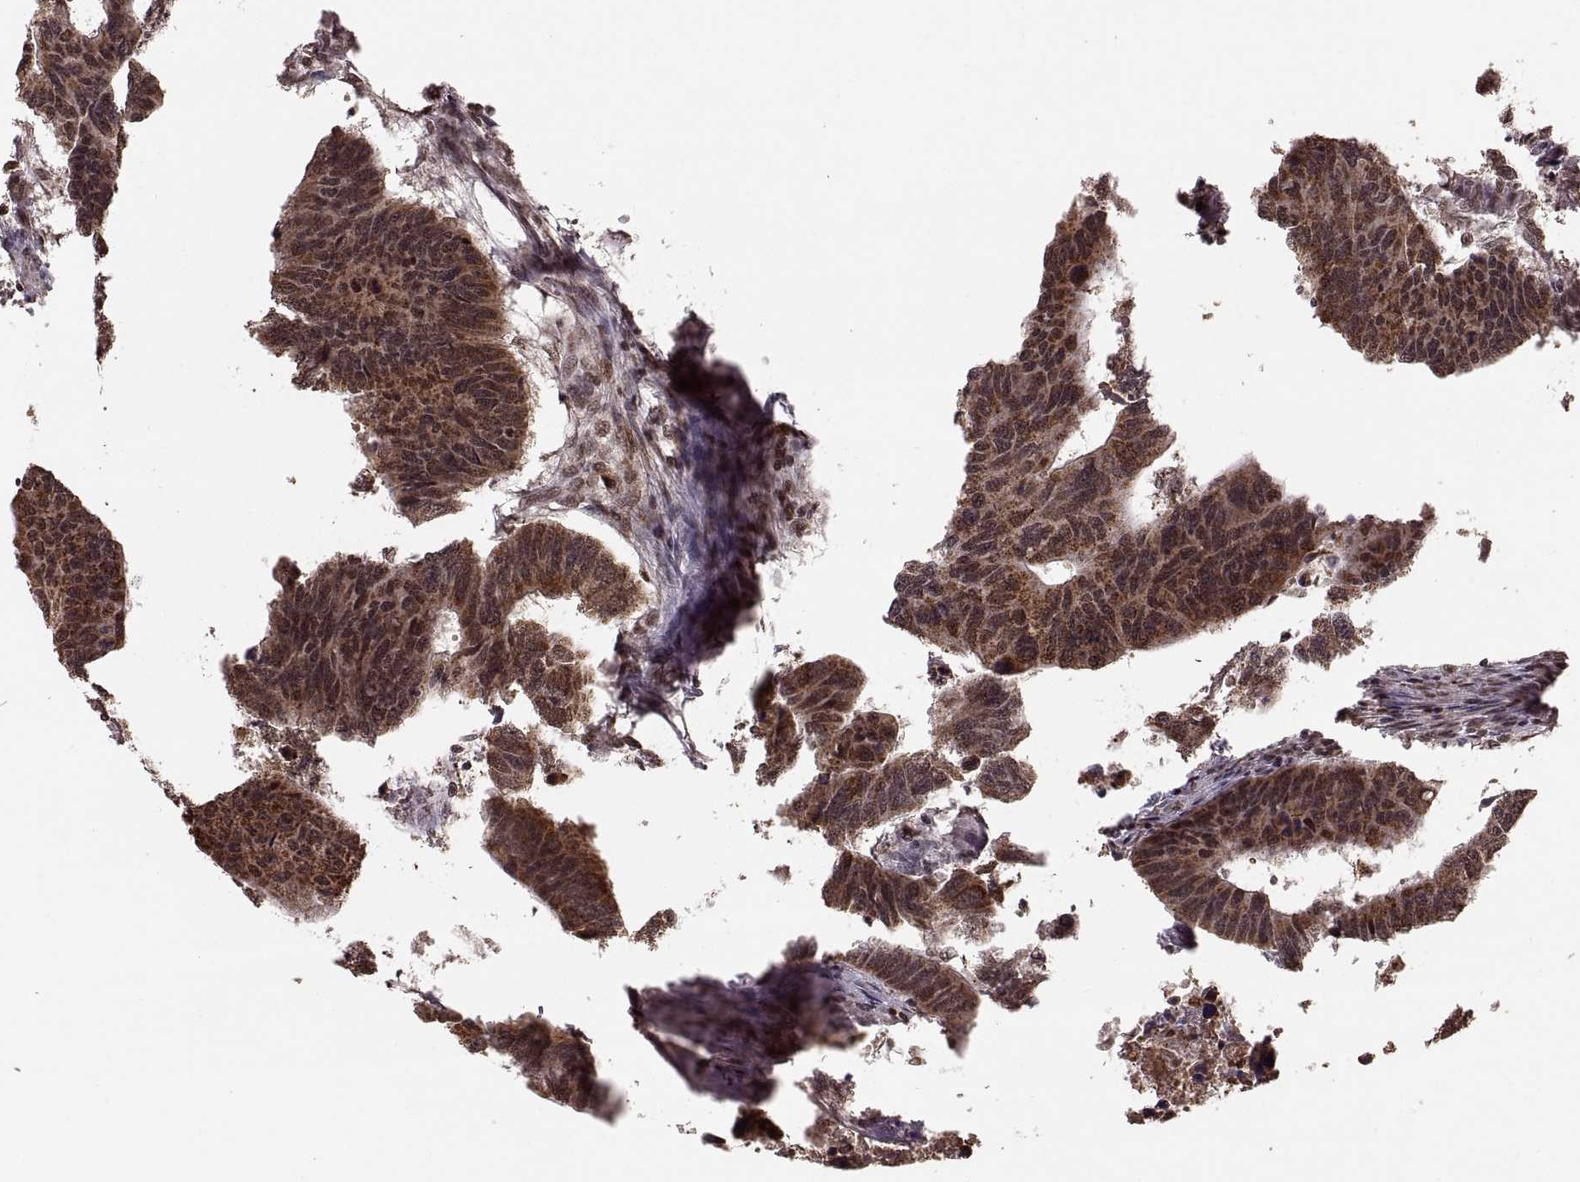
{"staining": {"intensity": "moderate", "quantity": ">75%", "location": "cytoplasmic/membranous"}, "tissue": "colorectal cancer", "cell_type": "Tumor cells", "image_type": "cancer", "snomed": [{"axis": "morphology", "description": "Adenocarcinoma, NOS"}, {"axis": "topography", "description": "Rectum"}], "caption": "Human colorectal cancer (adenocarcinoma) stained with a protein marker exhibits moderate staining in tumor cells.", "gene": "RFT1", "patient": {"sex": "female", "age": 85}}